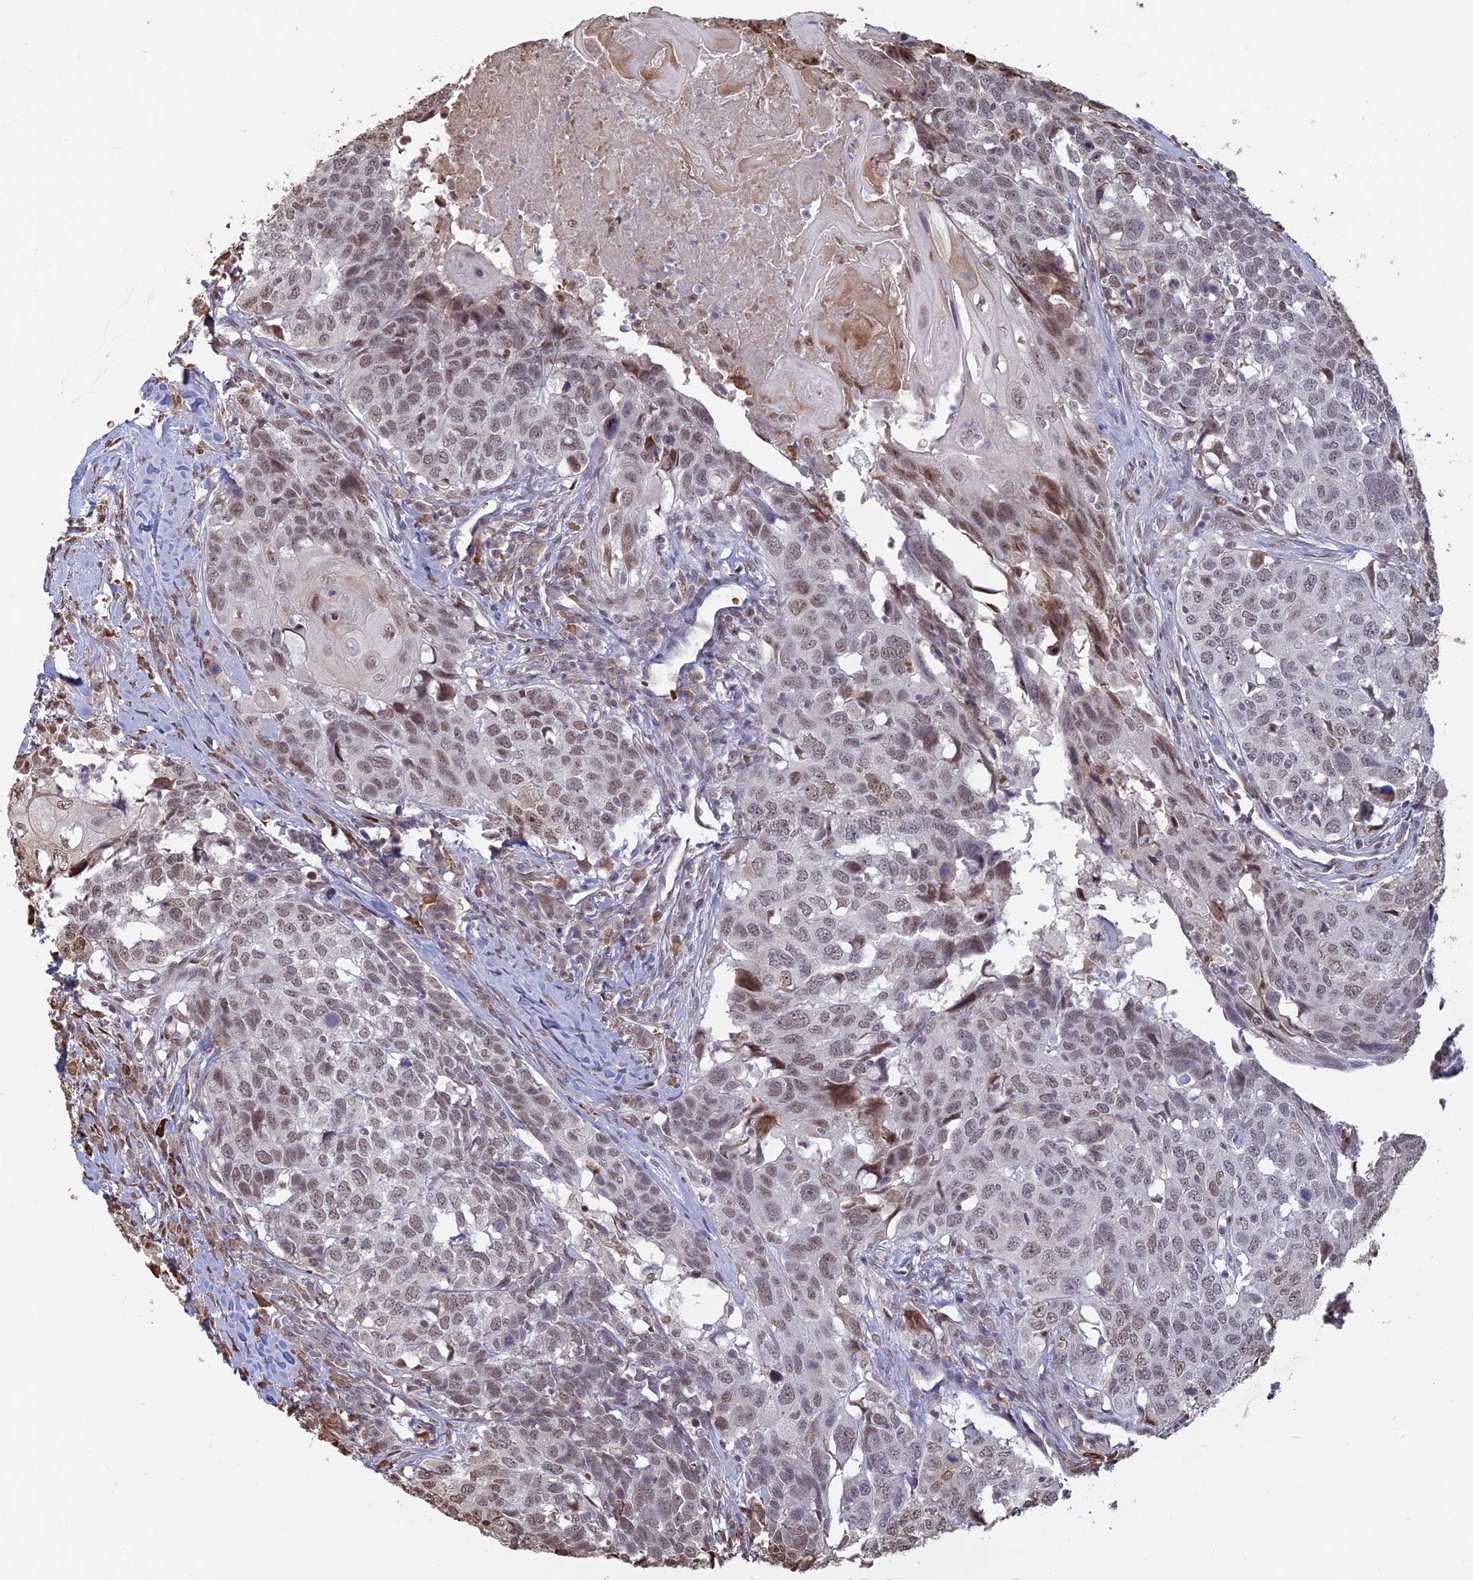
{"staining": {"intensity": "weak", "quantity": ">75%", "location": "nuclear"}, "tissue": "head and neck cancer", "cell_type": "Tumor cells", "image_type": "cancer", "snomed": [{"axis": "morphology", "description": "Squamous cell carcinoma, NOS"}, {"axis": "topography", "description": "Head-Neck"}], "caption": "A histopathology image of head and neck cancer (squamous cell carcinoma) stained for a protein shows weak nuclear brown staining in tumor cells.", "gene": "MFAP1", "patient": {"sex": "male", "age": 66}}